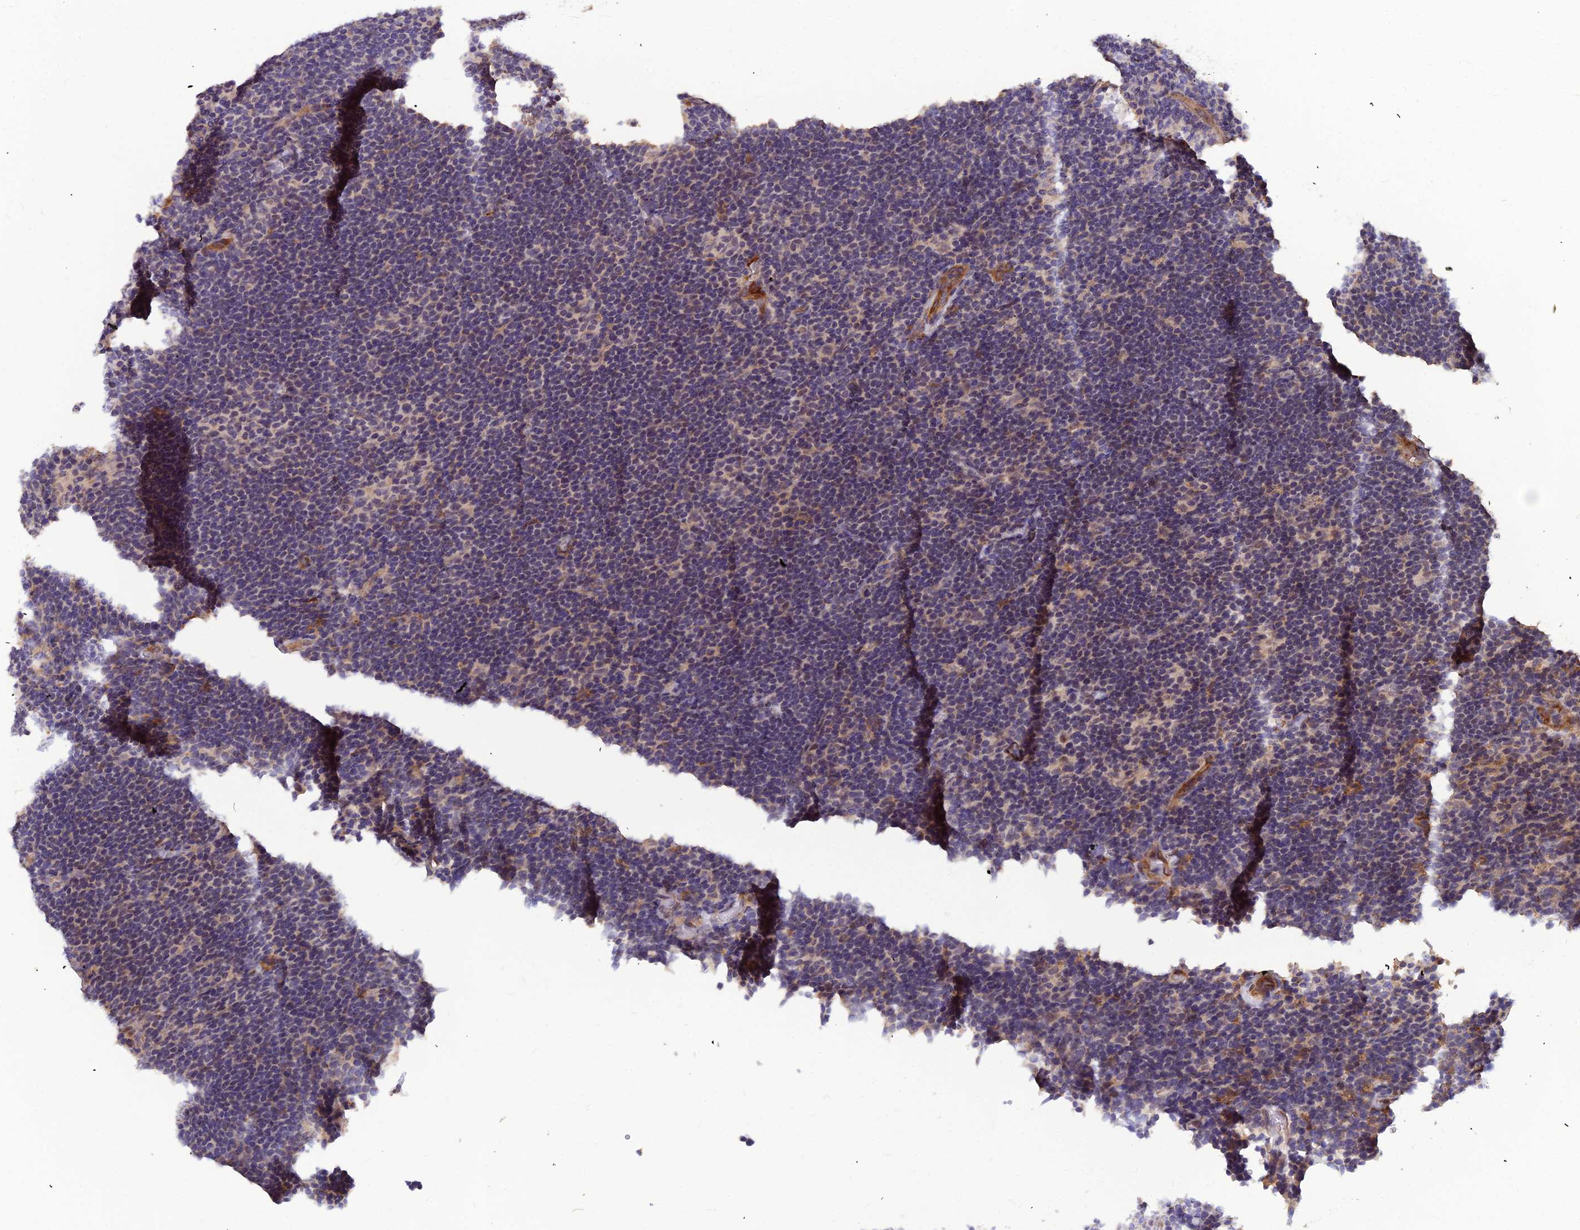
{"staining": {"intensity": "negative", "quantity": "none", "location": "none"}, "tissue": "lymphoma", "cell_type": "Tumor cells", "image_type": "cancer", "snomed": [{"axis": "morphology", "description": "Hodgkin's disease, NOS"}, {"axis": "topography", "description": "Lymph node"}], "caption": "A high-resolution micrograph shows immunohistochemistry staining of lymphoma, which displays no significant positivity in tumor cells.", "gene": "LEKR1", "patient": {"sex": "female", "age": 57}}